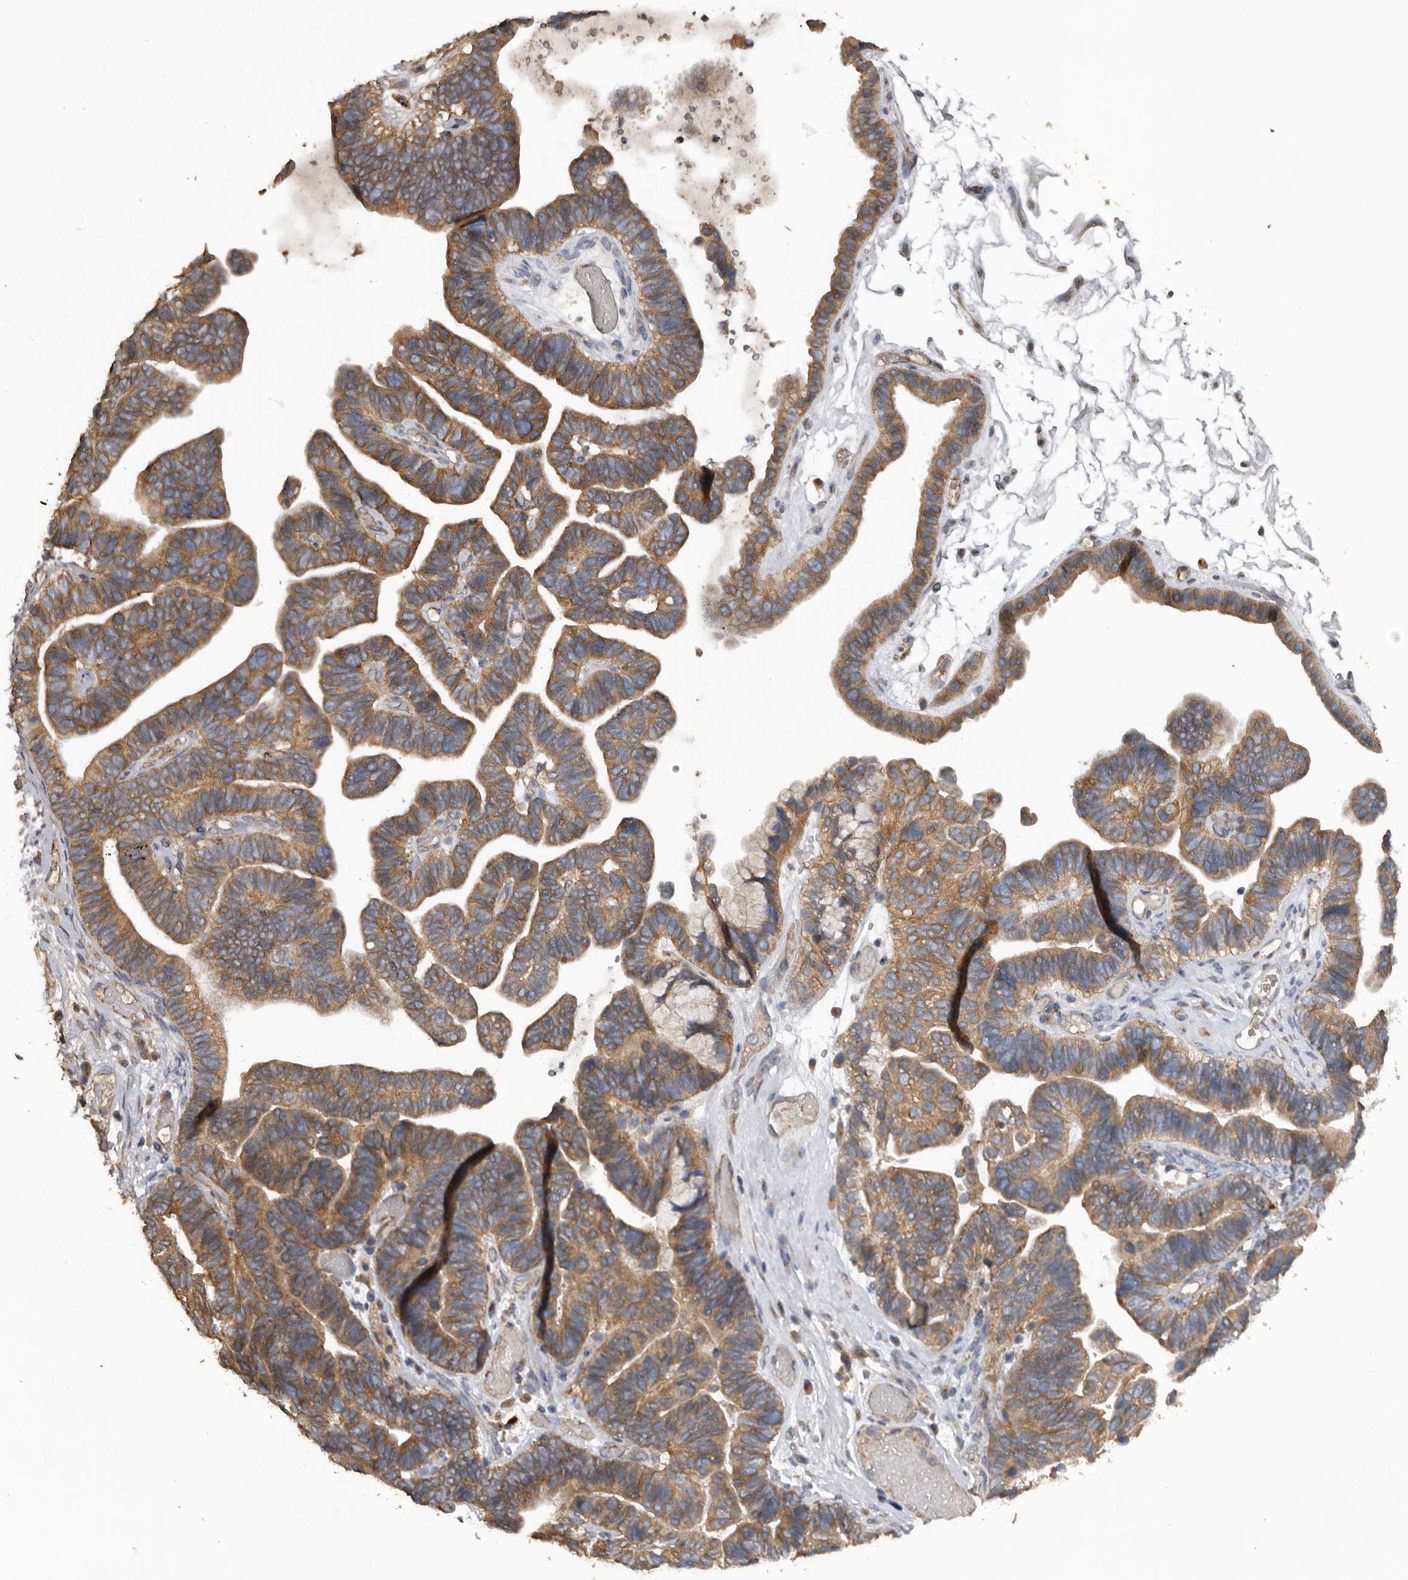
{"staining": {"intensity": "moderate", "quantity": ">75%", "location": "cytoplasmic/membranous"}, "tissue": "ovarian cancer", "cell_type": "Tumor cells", "image_type": "cancer", "snomed": [{"axis": "morphology", "description": "Cystadenocarcinoma, serous, NOS"}, {"axis": "topography", "description": "Ovary"}], "caption": "A brown stain highlights moderate cytoplasmic/membranous staining of a protein in ovarian cancer (serous cystadenocarcinoma) tumor cells. (Brightfield microscopy of DAB IHC at high magnification).", "gene": "HYAL4", "patient": {"sex": "female", "age": 56}}